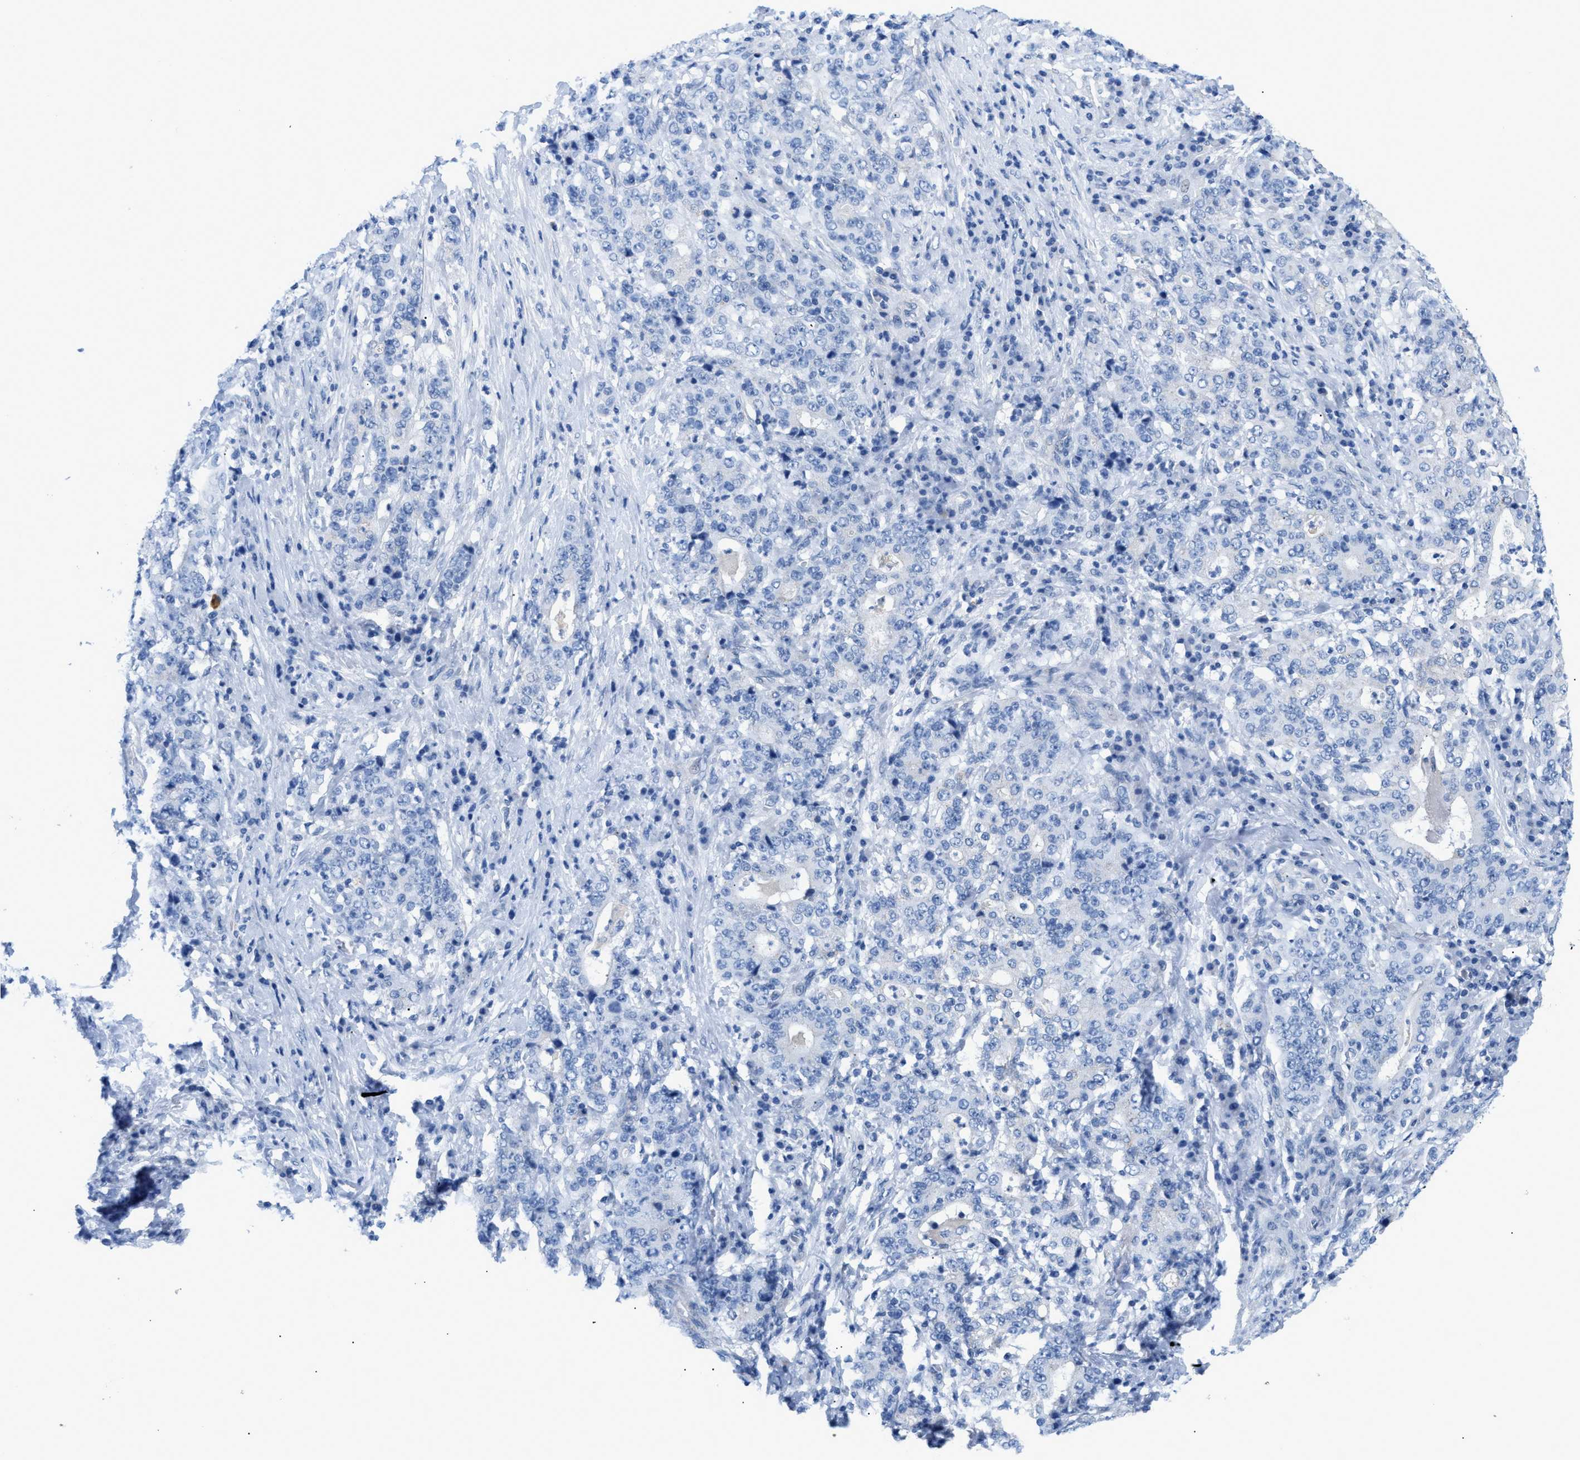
{"staining": {"intensity": "negative", "quantity": "none", "location": "none"}, "tissue": "stomach cancer", "cell_type": "Tumor cells", "image_type": "cancer", "snomed": [{"axis": "morphology", "description": "Normal tissue, NOS"}, {"axis": "morphology", "description": "Adenocarcinoma, NOS"}, {"axis": "topography", "description": "Stomach, upper"}, {"axis": "topography", "description": "Stomach"}], "caption": "Immunohistochemistry (IHC) of human stomach adenocarcinoma demonstrates no expression in tumor cells.", "gene": "FDCSP", "patient": {"sex": "male", "age": 59}}